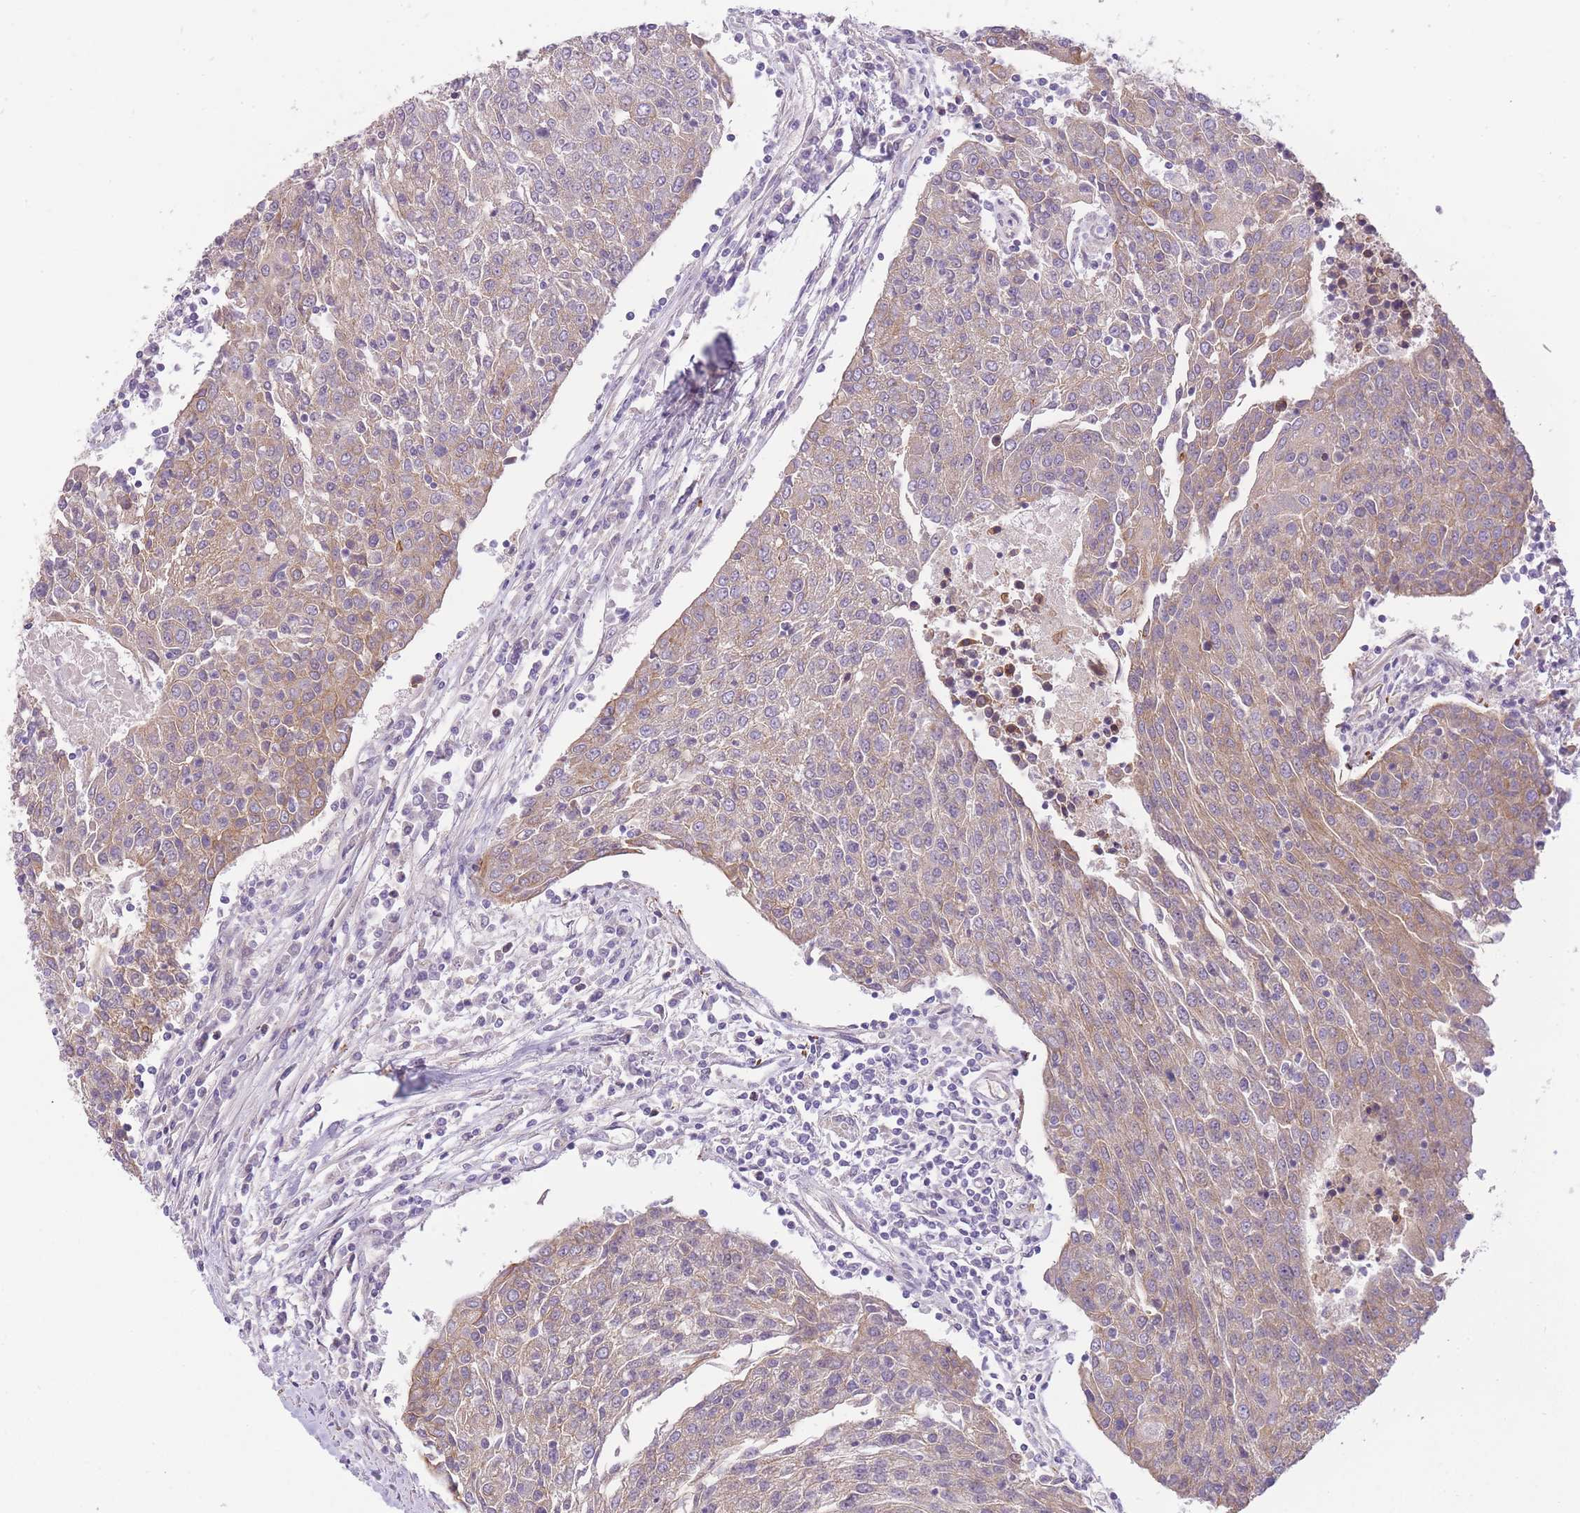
{"staining": {"intensity": "weak", "quantity": "25%-75%", "location": "cytoplasmic/membranous"}, "tissue": "urothelial cancer", "cell_type": "Tumor cells", "image_type": "cancer", "snomed": [{"axis": "morphology", "description": "Urothelial carcinoma, High grade"}, {"axis": "topography", "description": "Urinary bladder"}], "caption": "Approximately 25%-75% of tumor cells in human urothelial cancer exhibit weak cytoplasmic/membranous protein staining as visualized by brown immunohistochemical staining.", "gene": "REV1", "patient": {"sex": "female", "age": 85}}